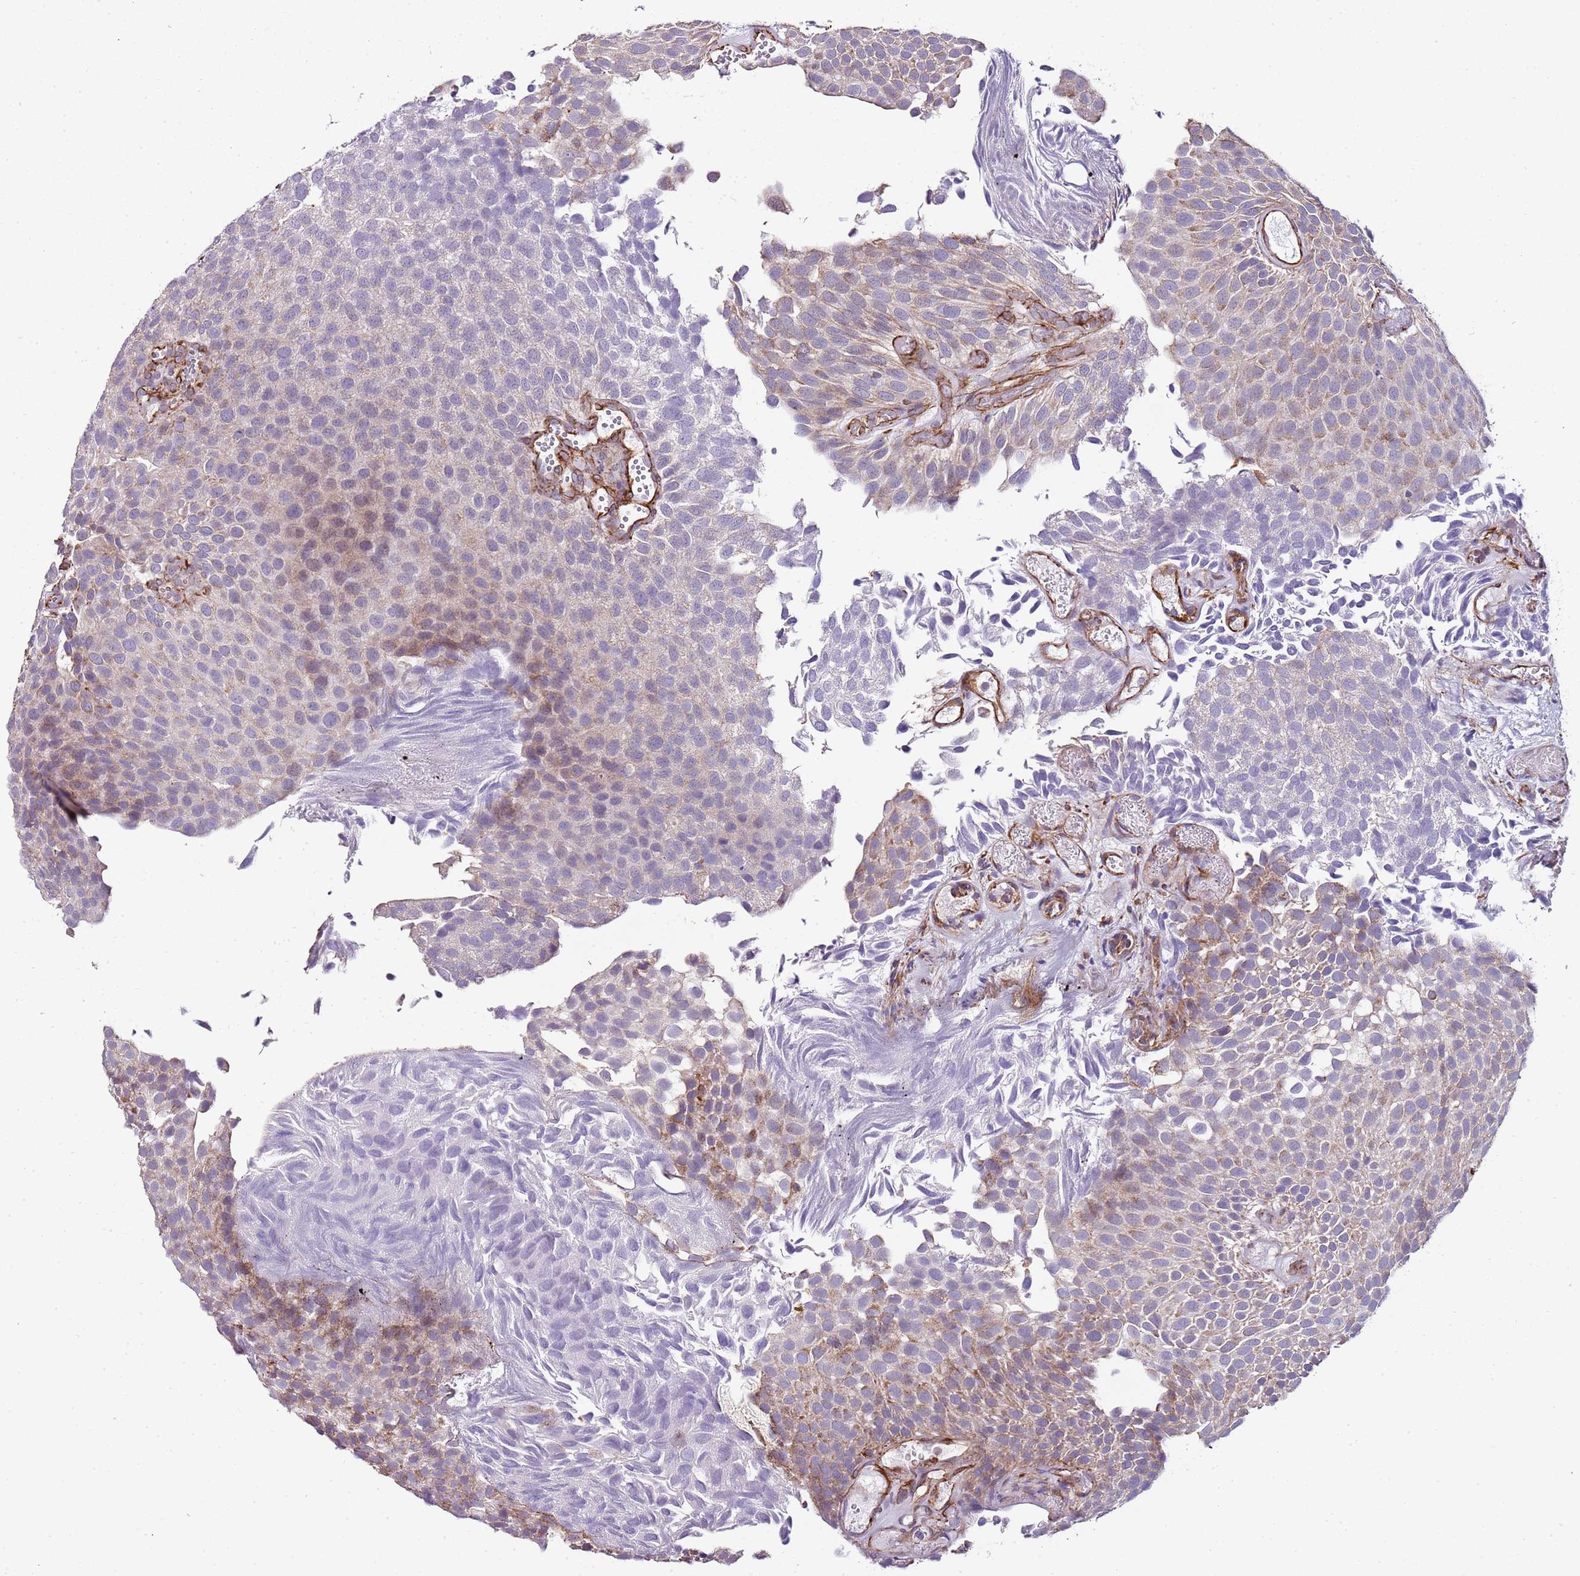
{"staining": {"intensity": "weak", "quantity": "<25%", "location": "cytoplasmic/membranous"}, "tissue": "urothelial cancer", "cell_type": "Tumor cells", "image_type": "cancer", "snomed": [{"axis": "morphology", "description": "Urothelial carcinoma, Low grade"}, {"axis": "topography", "description": "Urinary bladder"}], "caption": "This is an immunohistochemistry photomicrograph of human urothelial carcinoma (low-grade). There is no positivity in tumor cells.", "gene": "ZNF786", "patient": {"sex": "male", "age": 89}}